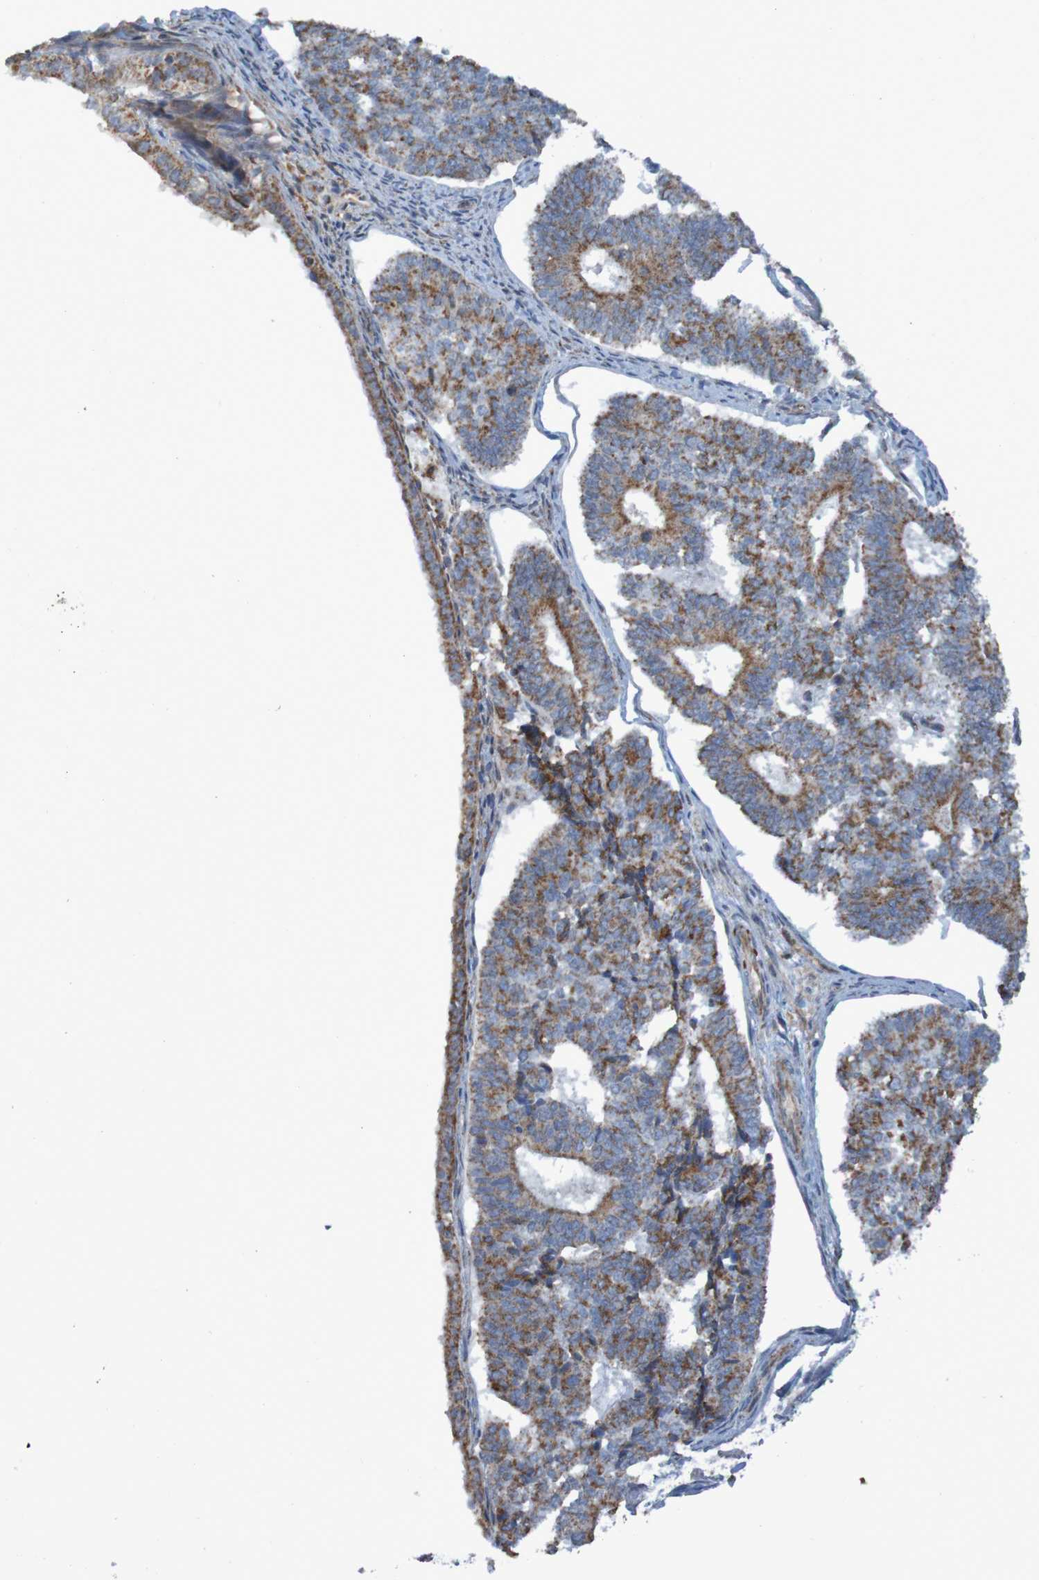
{"staining": {"intensity": "moderate", "quantity": ">75%", "location": "cytoplasmic/membranous"}, "tissue": "endometrial cancer", "cell_type": "Tumor cells", "image_type": "cancer", "snomed": [{"axis": "morphology", "description": "Adenocarcinoma, NOS"}, {"axis": "topography", "description": "Endometrium"}], "caption": "Brown immunohistochemical staining in human adenocarcinoma (endometrial) displays moderate cytoplasmic/membranous staining in approximately >75% of tumor cells.", "gene": "CCDC51", "patient": {"sex": "female", "age": 70}}